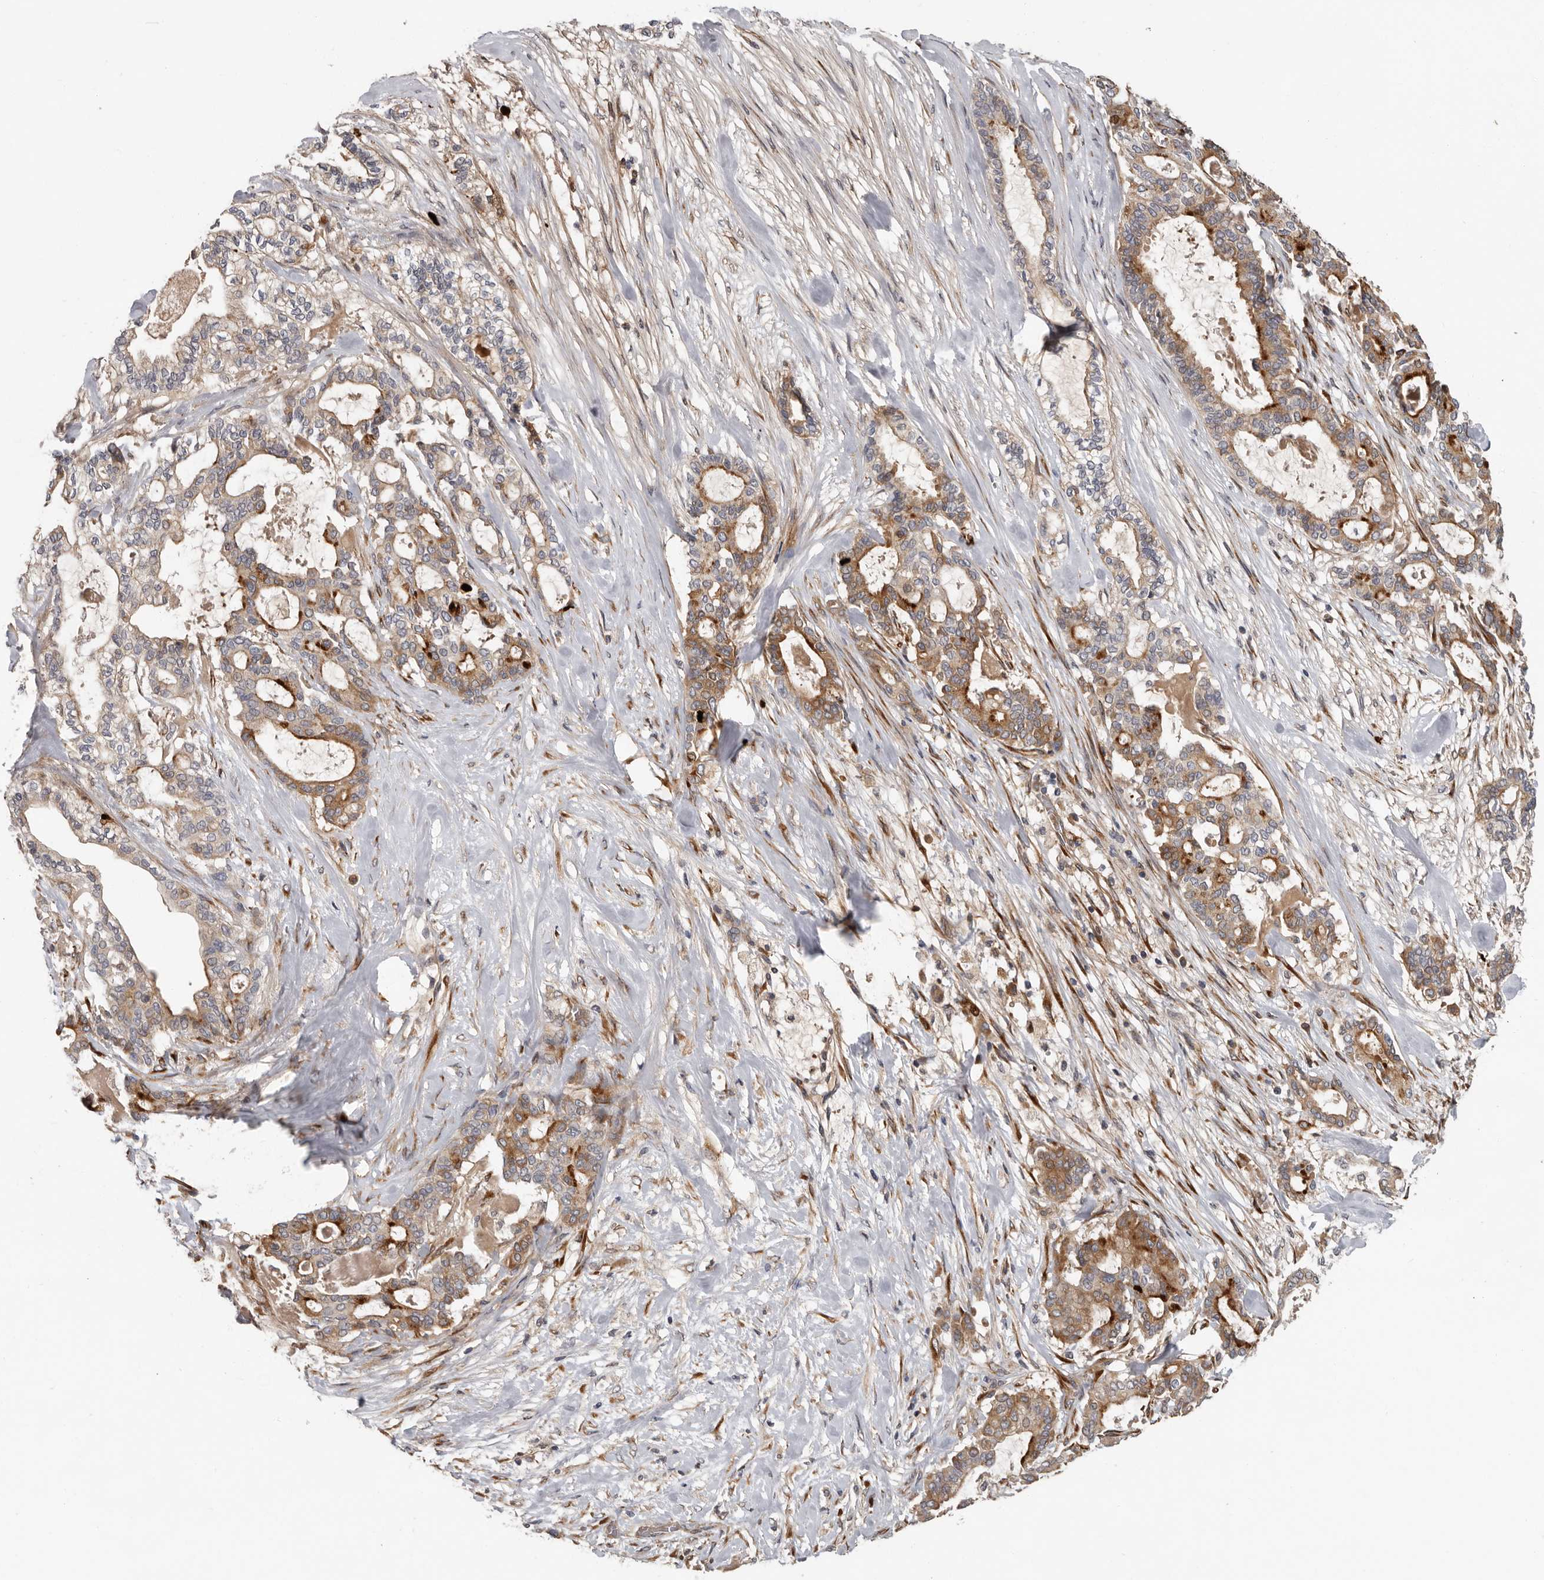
{"staining": {"intensity": "moderate", "quantity": ">75%", "location": "cytoplasmic/membranous"}, "tissue": "pancreatic cancer", "cell_type": "Tumor cells", "image_type": "cancer", "snomed": [{"axis": "morphology", "description": "Adenocarcinoma, NOS"}, {"axis": "topography", "description": "Pancreas"}], "caption": "Adenocarcinoma (pancreatic) stained for a protein (brown) reveals moderate cytoplasmic/membranous positive positivity in approximately >75% of tumor cells.", "gene": "MTF1", "patient": {"sex": "male", "age": 63}}